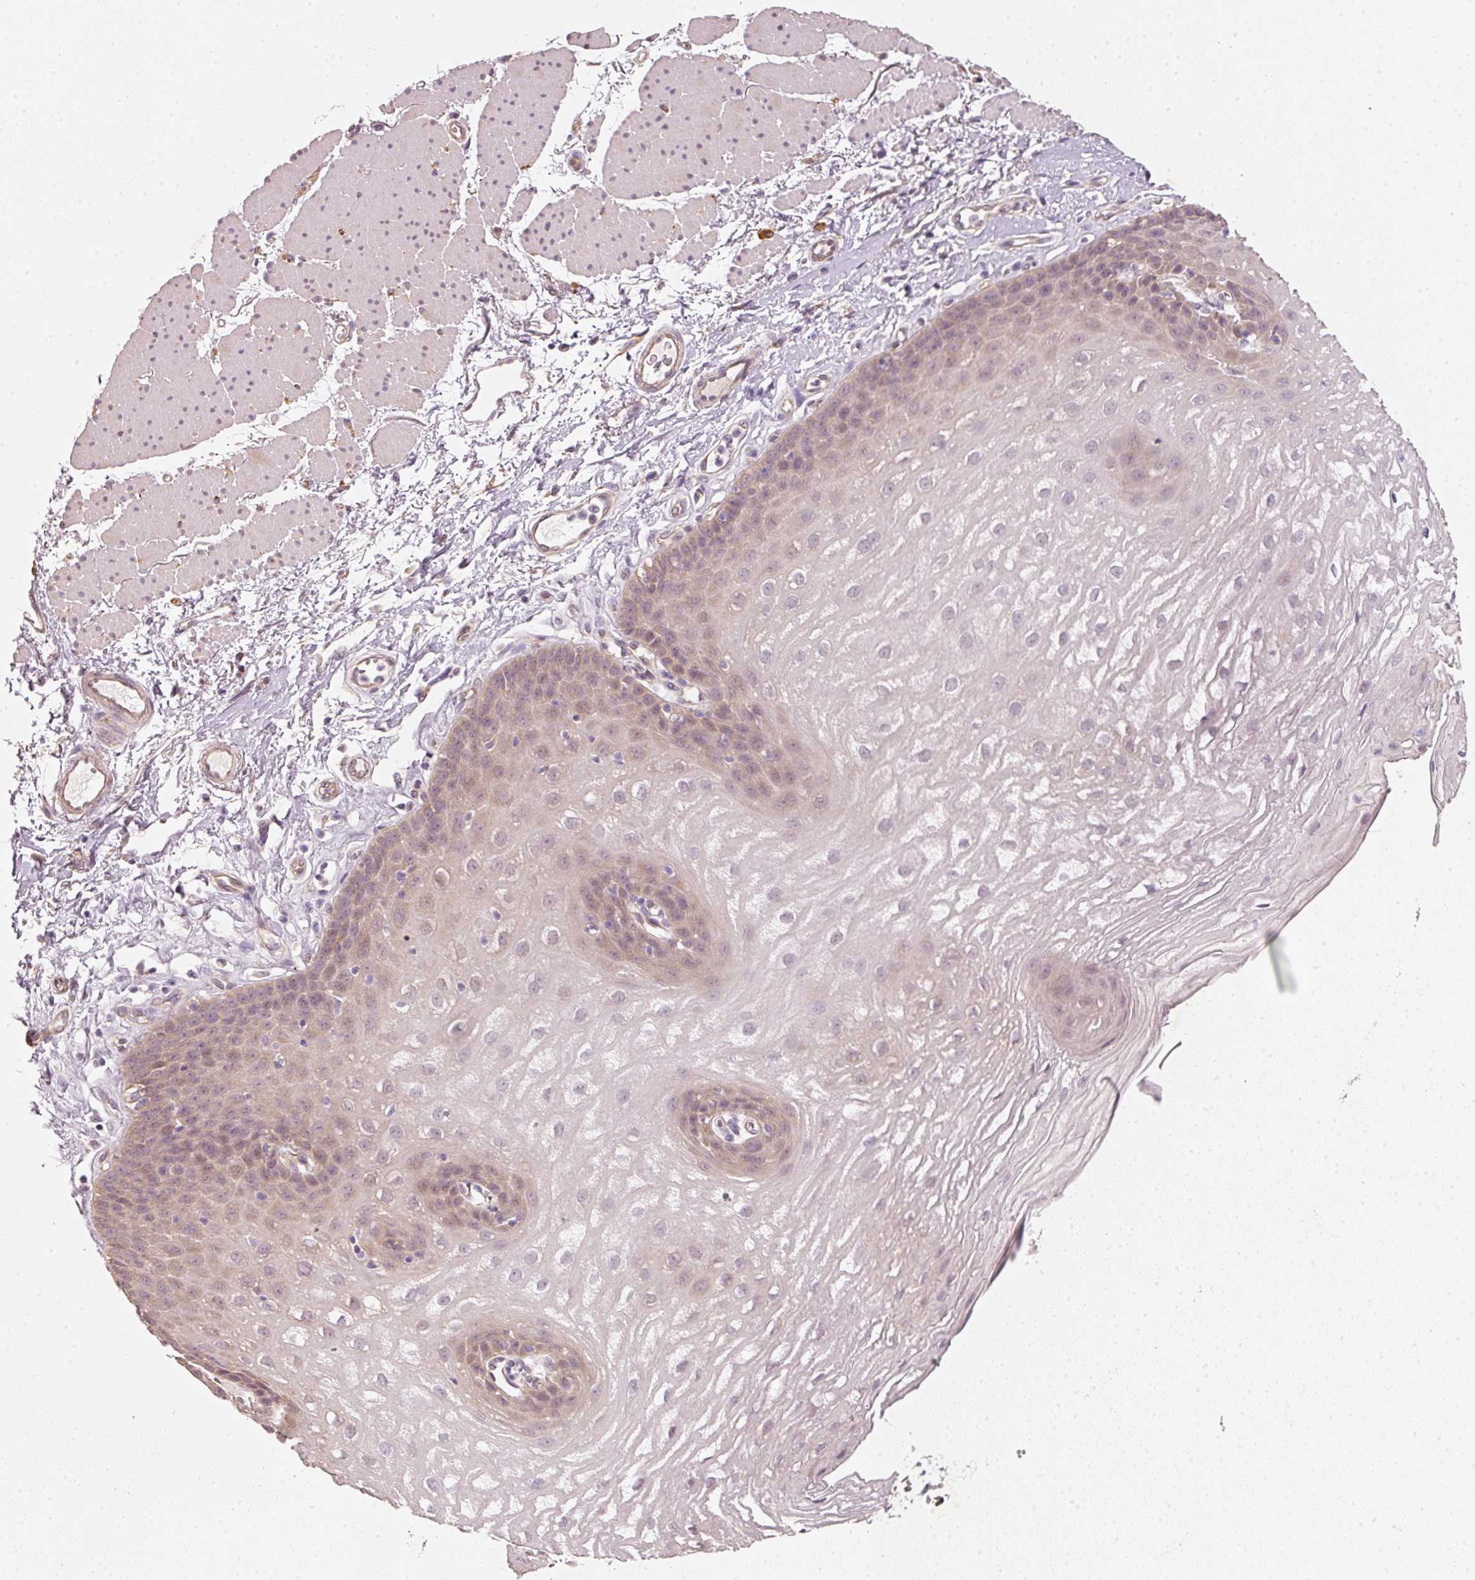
{"staining": {"intensity": "weak", "quantity": "<25%", "location": "cytoplasmic/membranous,nuclear"}, "tissue": "esophagus", "cell_type": "Squamous epithelial cells", "image_type": "normal", "snomed": [{"axis": "morphology", "description": "Normal tissue, NOS"}, {"axis": "topography", "description": "Esophagus"}], "caption": "The IHC micrograph has no significant expression in squamous epithelial cells of esophagus. Nuclei are stained in blue.", "gene": "RGL2", "patient": {"sex": "female", "age": 81}}